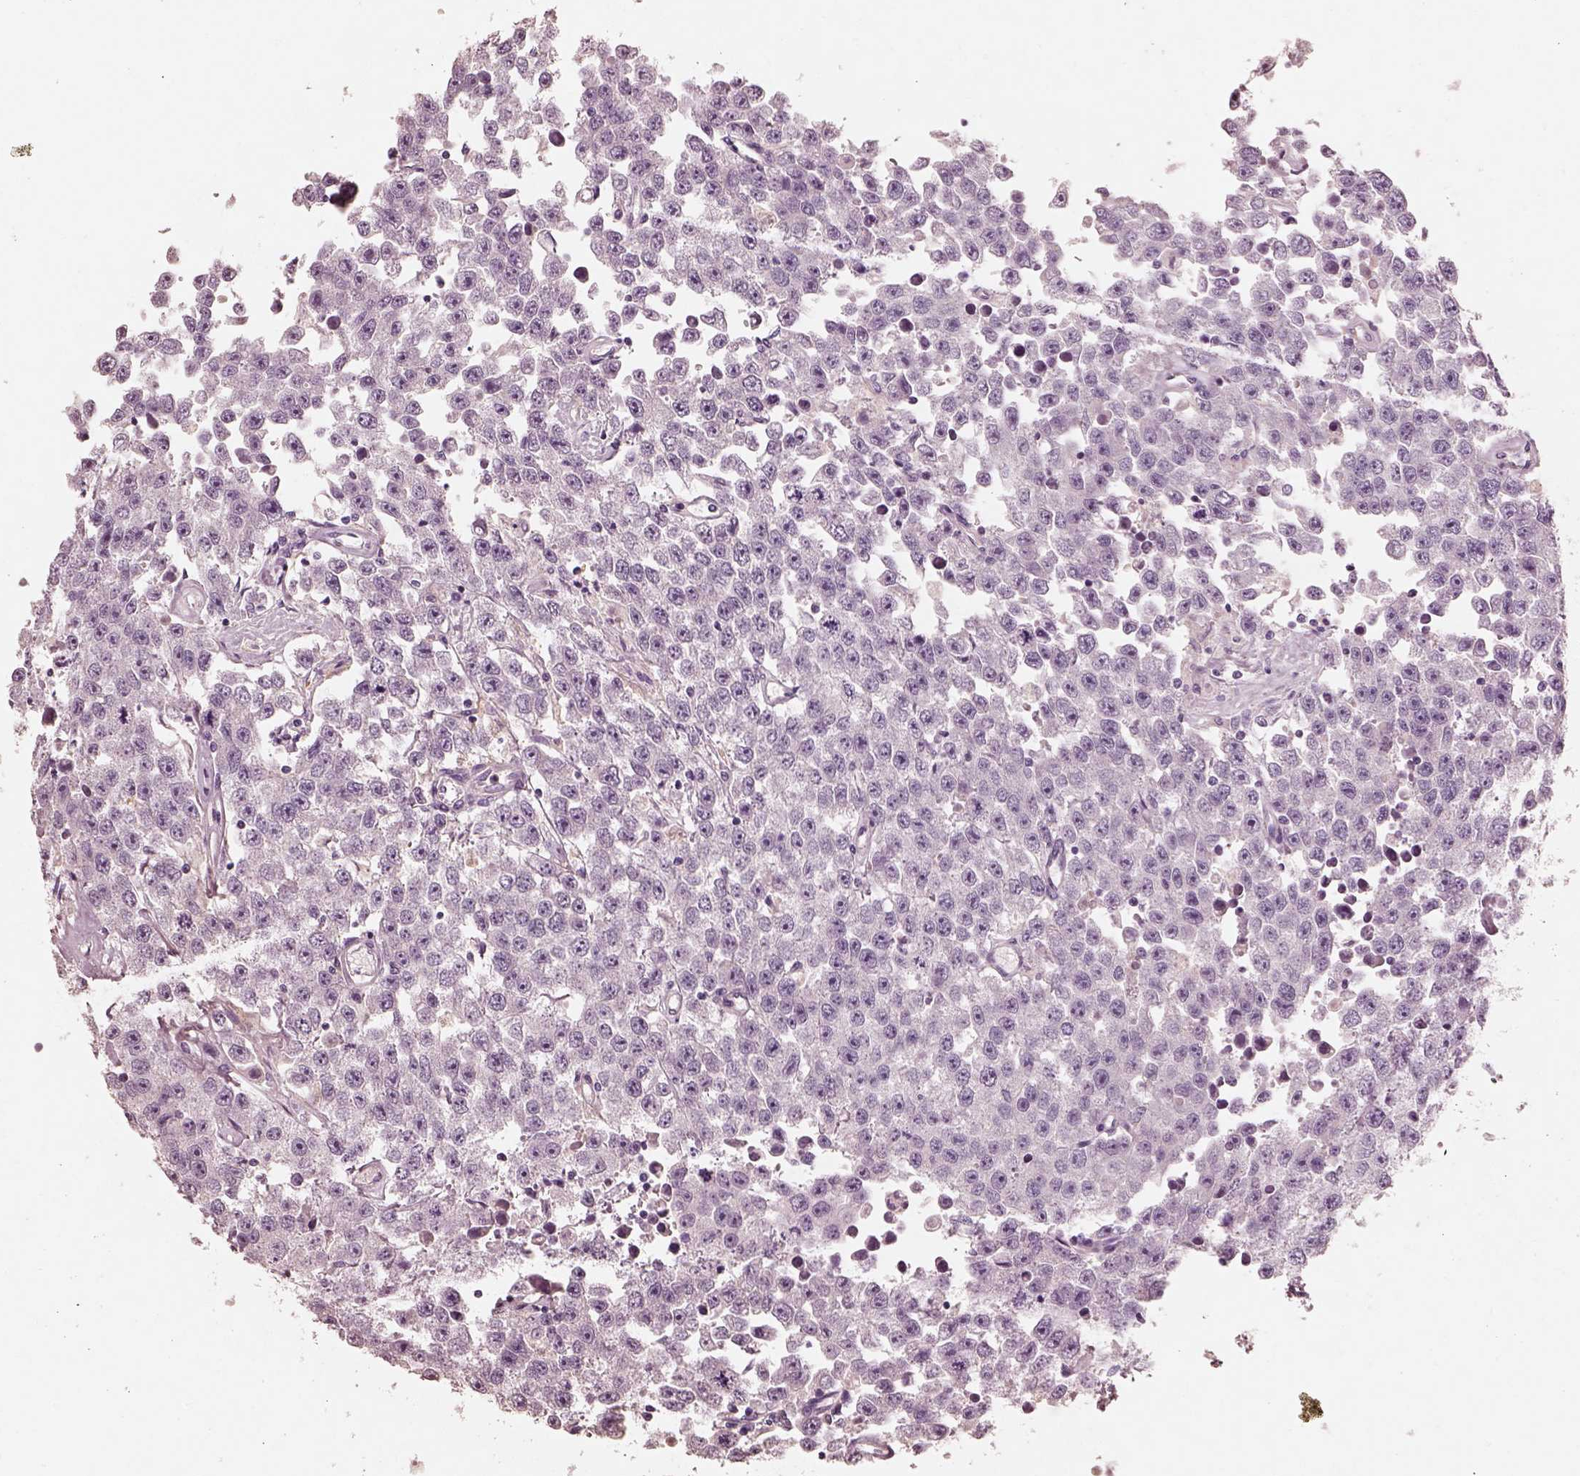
{"staining": {"intensity": "negative", "quantity": "none", "location": "none"}, "tissue": "testis cancer", "cell_type": "Tumor cells", "image_type": "cancer", "snomed": [{"axis": "morphology", "description": "Seminoma, NOS"}, {"axis": "topography", "description": "Testis"}], "caption": "Testis cancer was stained to show a protein in brown. There is no significant positivity in tumor cells.", "gene": "RS1", "patient": {"sex": "male", "age": 52}}